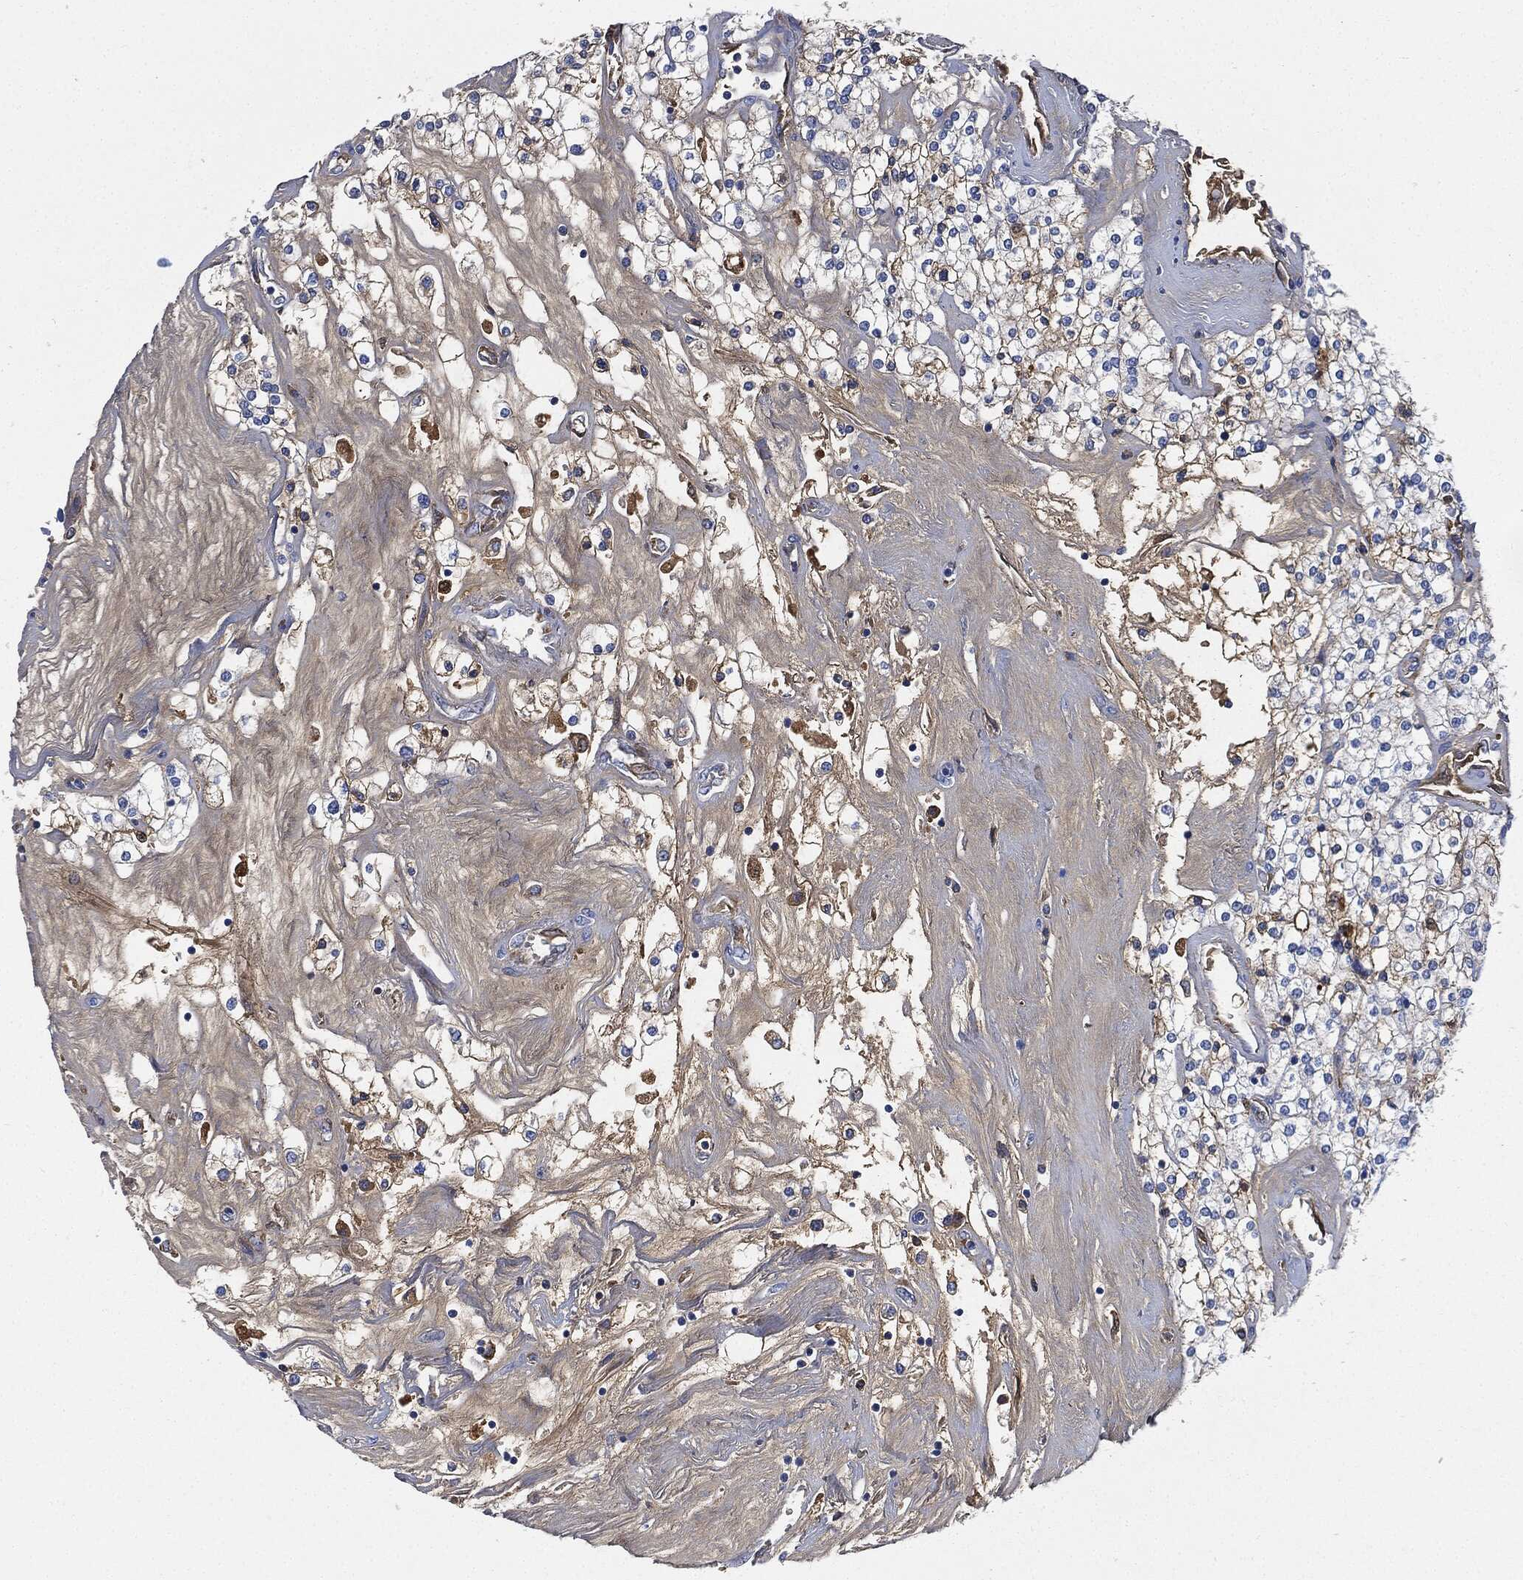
{"staining": {"intensity": "weak", "quantity": "25%-75%", "location": "cytoplasmic/membranous"}, "tissue": "renal cancer", "cell_type": "Tumor cells", "image_type": "cancer", "snomed": [{"axis": "morphology", "description": "Adenocarcinoma, NOS"}, {"axis": "topography", "description": "Kidney"}], "caption": "A brown stain highlights weak cytoplasmic/membranous staining of a protein in adenocarcinoma (renal) tumor cells.", "gene": "IGLV6-57", "patient": {"sex": "male", "age": 80}}